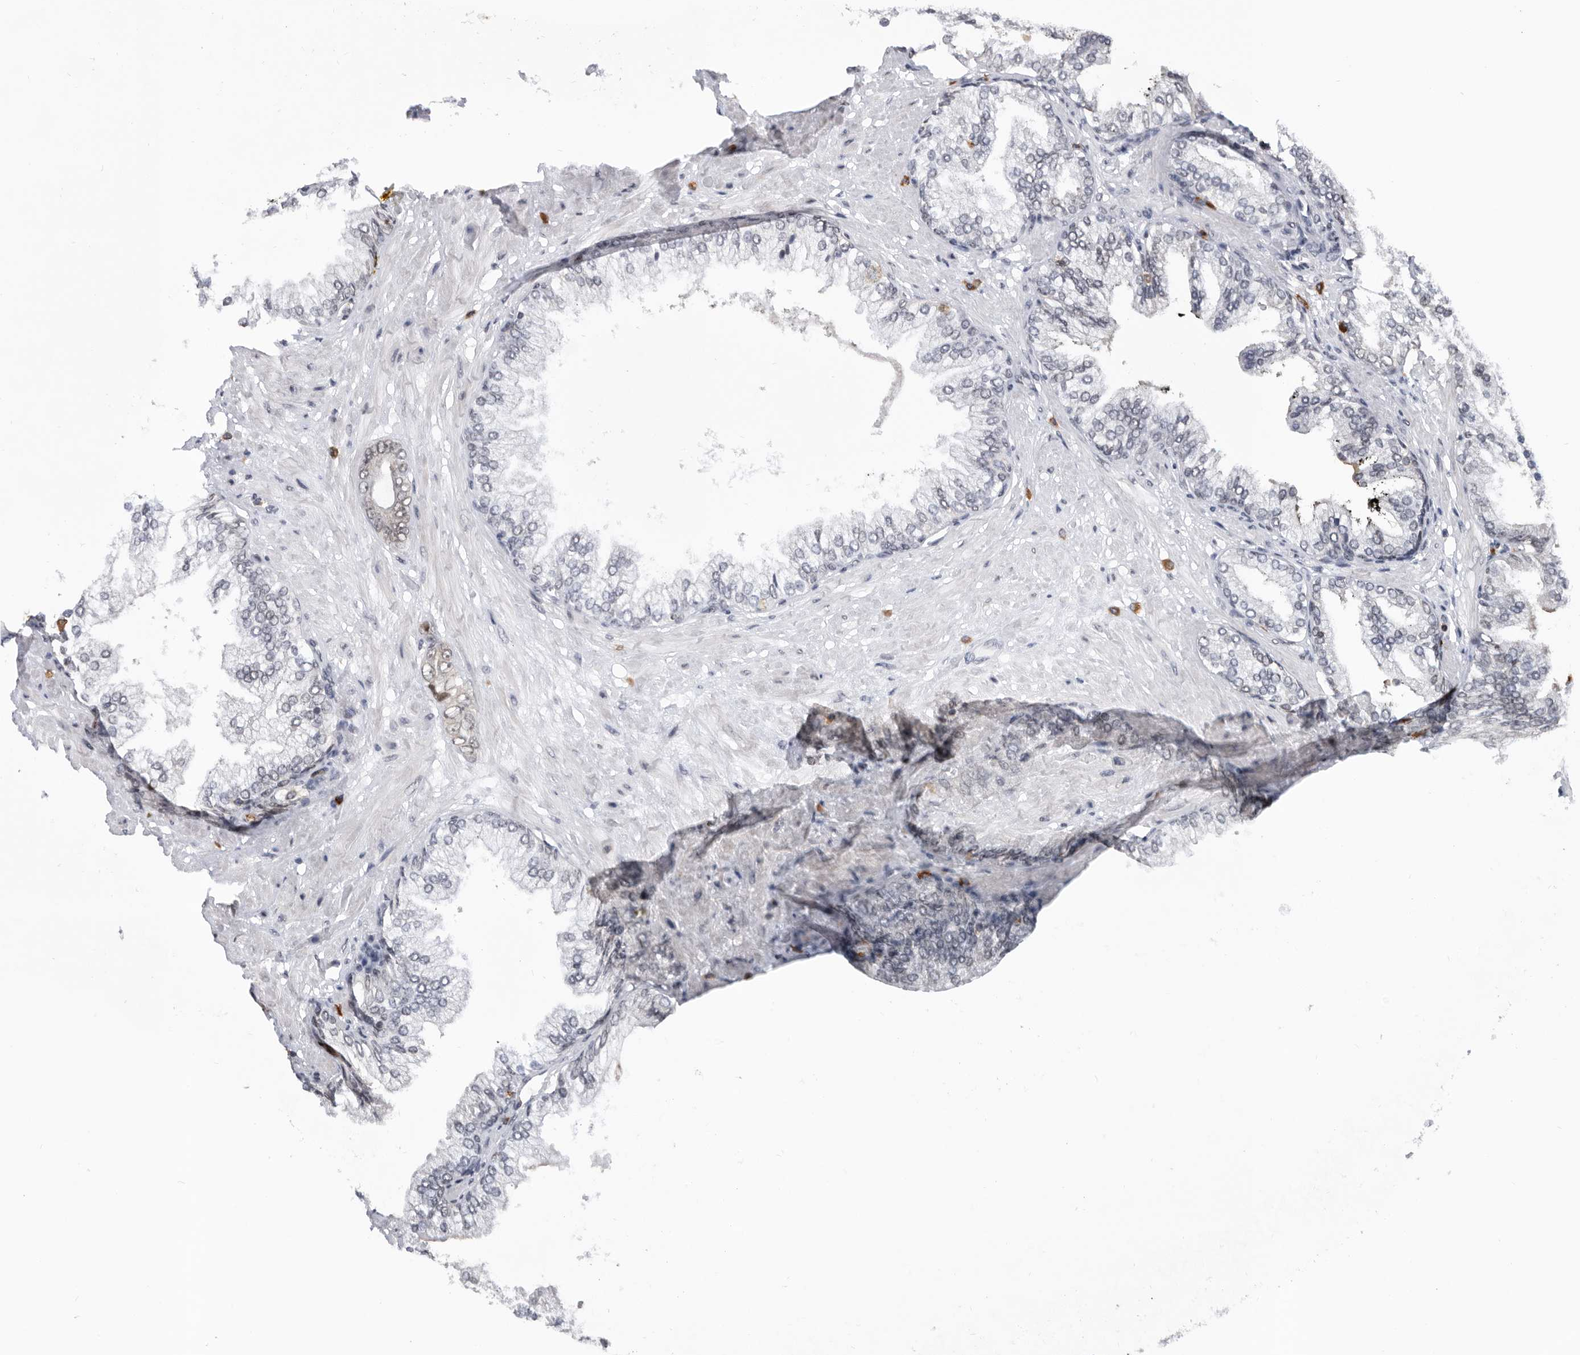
{"staining": {"intensity": "weak", "quantity": "25%-75%", "location": "nuclear"}, "tissue": "prostate cancer", "cell_type": "Tumor cells", "image_type": "cancer", "snomed": [{"axis": "morphology", "description": "Adenocarcinoma, Low grade"}, {"axis": "topography", "description": "Prostate"}], "caption": "Weak nuclear positivity for a protein is seen in approximately 25%-75% of tumor cells of prostate adenocarcinoma (low-grade) using immunohistochemistry (IHC).", "gene": "ZNF260", "patient": {"sex": "male", "age": 71}}